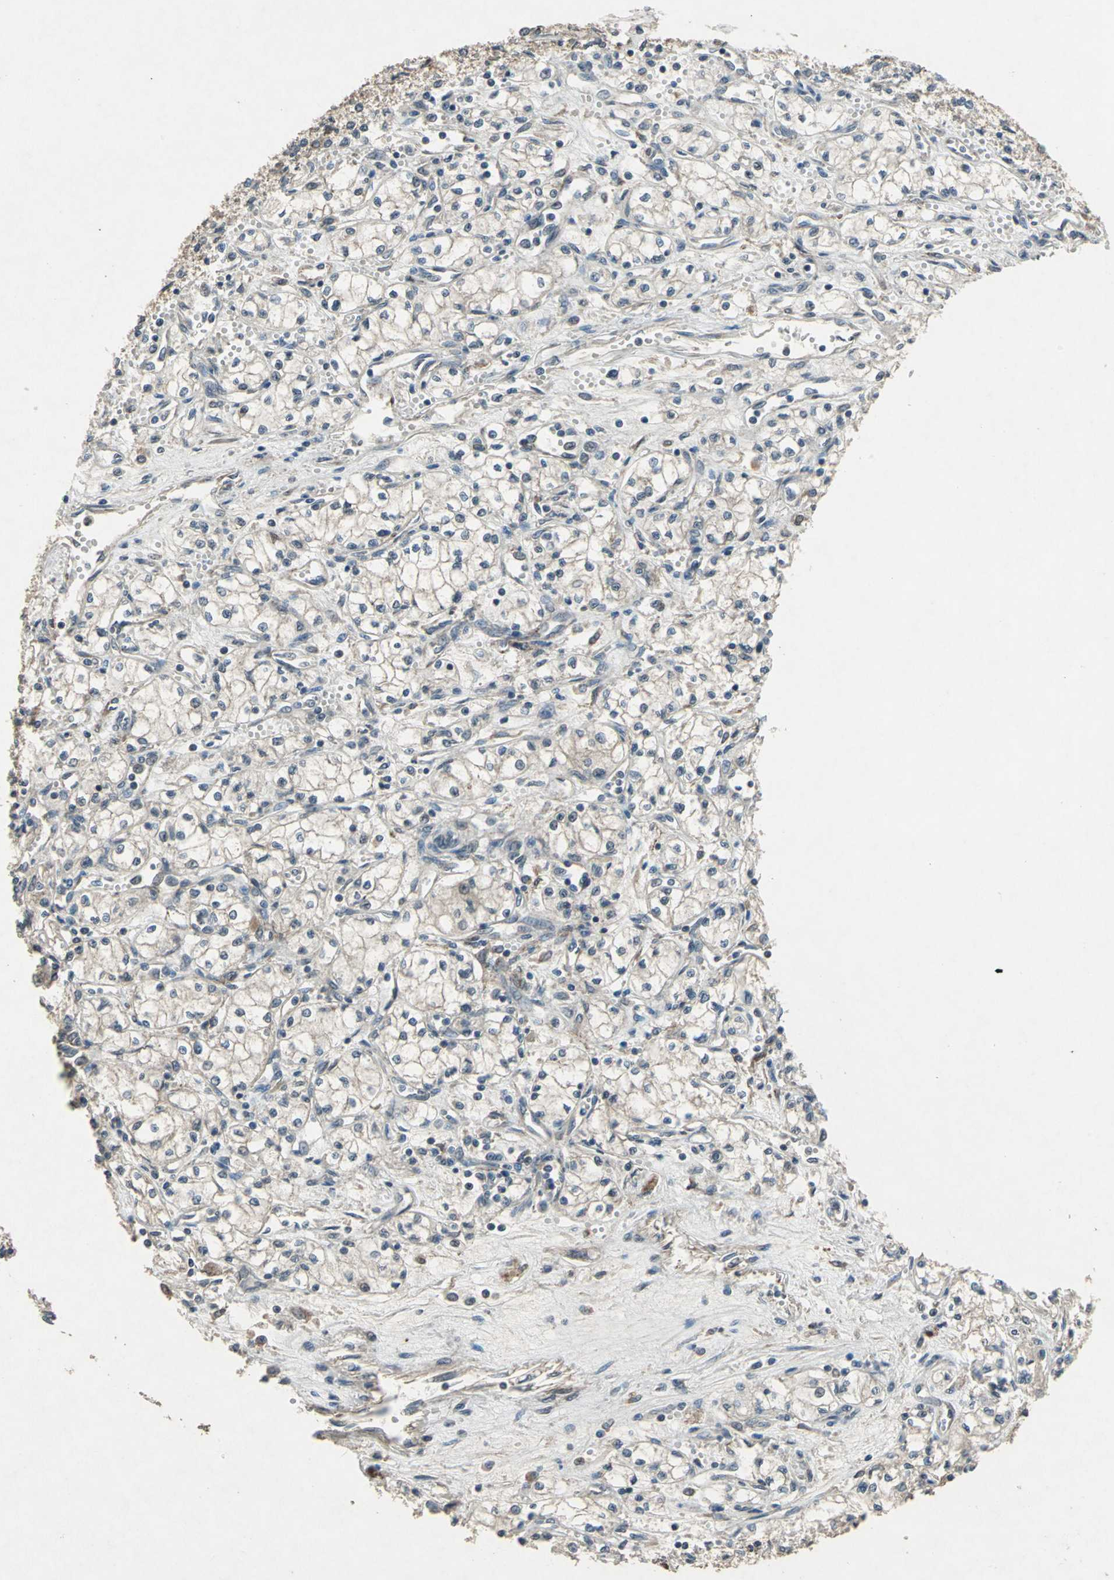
{"staining": {"intensity": "weak", "quantity": "25%-75%", "location": "cytoplasmic/membranous"}, "tissue": "renal cancer", "cell_type": "Tumor cells", "image_type": "cancer", "snomed": [{"axis": "morphology", "description": "Normal tissue, NOS"}, {"axis": "morphology", "description": "Adenocarcinoma, NOS"}, {"axis": "topography", "description": "Kidney"}], "caption": "Tumor cells display low levels of weak cytoplasmic/membranous expression in approximately 25%-75% of cells in renal cancer (adenocarcinoma).", "gene": "SEPTIN4", "patient": {"sex": "male", "age": 59}}